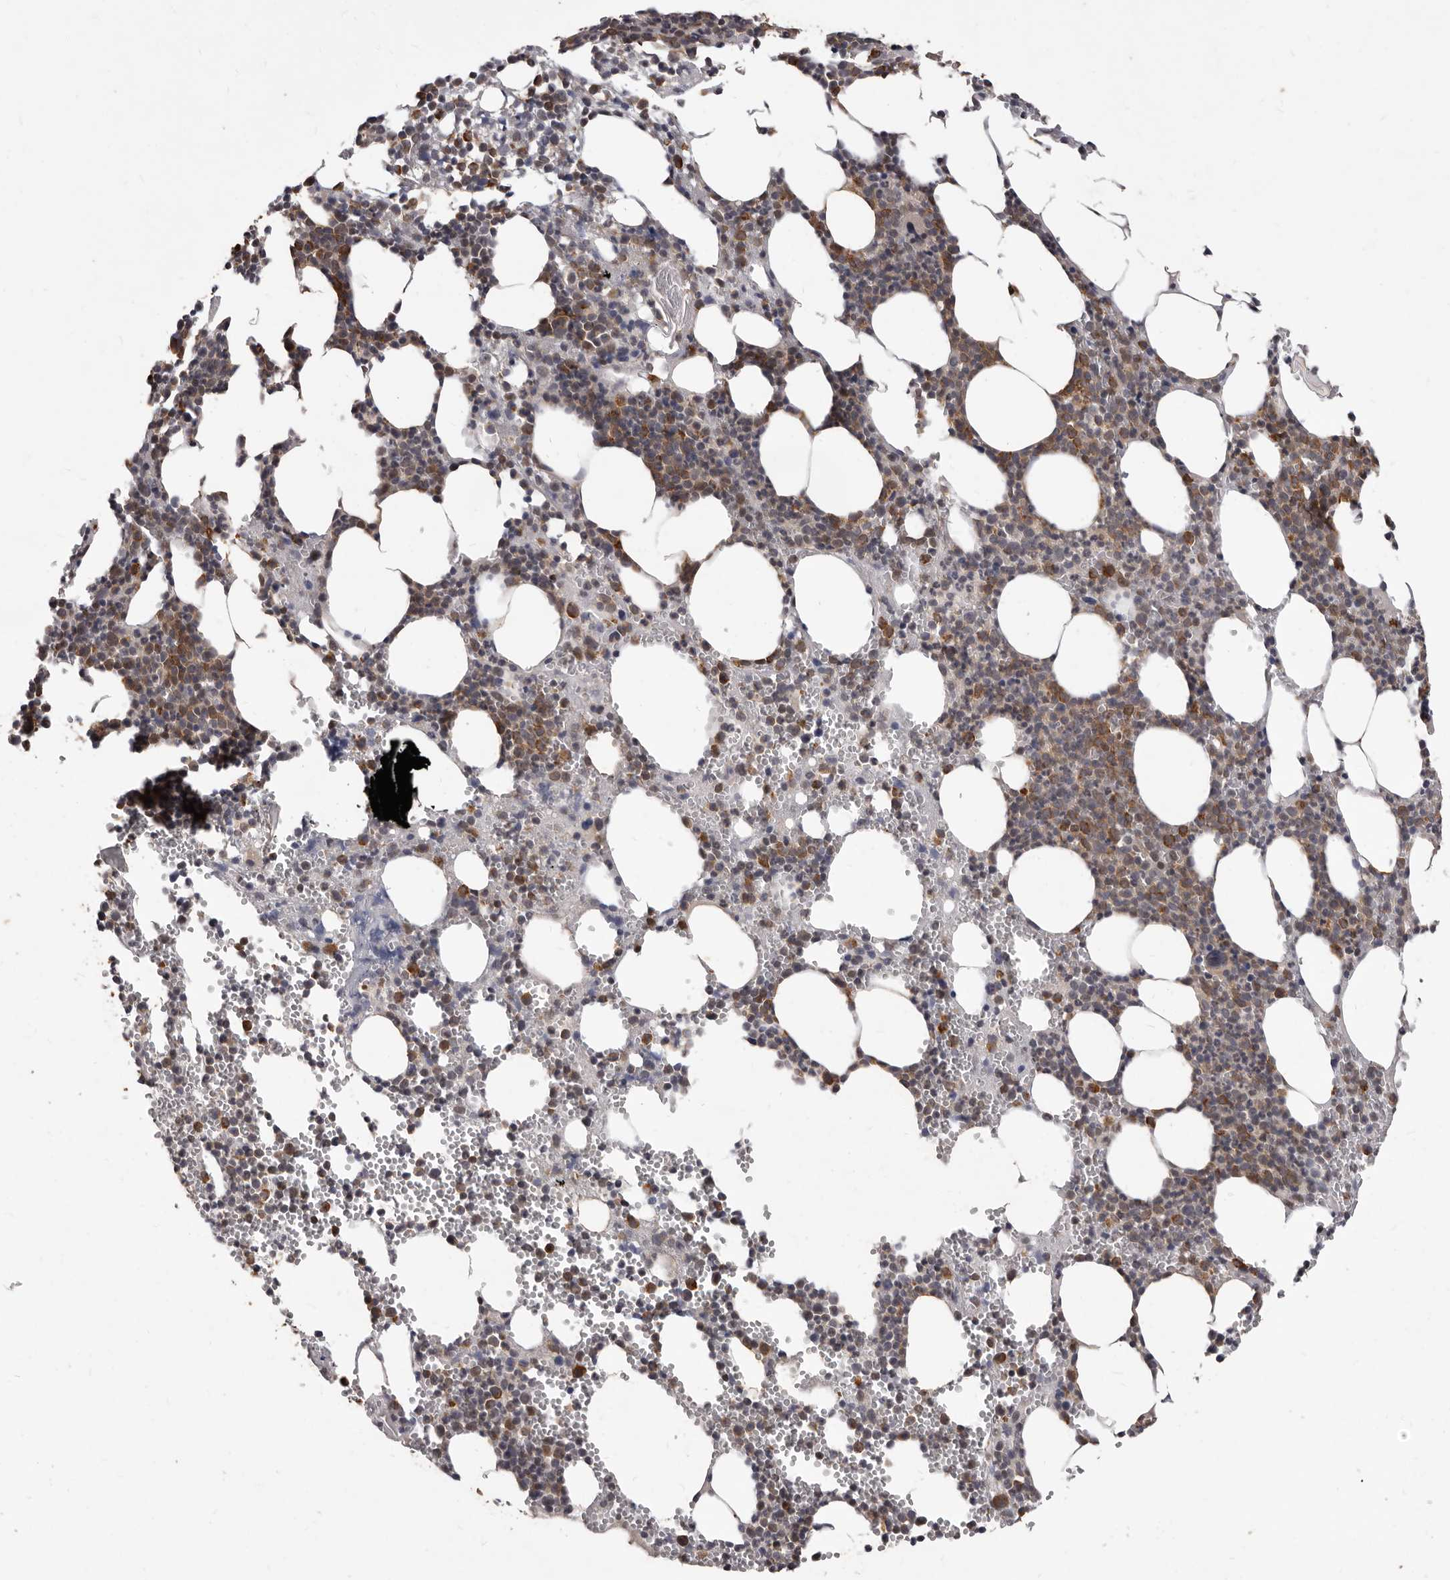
{"staining": {"intensity": "moderate", "quantity": "25%-75%", "location": "cytoplasmic/membranous"}, "tissue": "bone marrow", "cell_type": "Hematopoietic cells", "image_type": "normal", "snomed": [{"axis": "morphology", "description": "Normal tissue, NOS"}, {"axis": "topography", "description": "Bone marrow"}], "caption": "Unremarkable bone marrow reveals moderate cytoplasmic/membranous positivity in approximately 25%-75% of hematopoietic cells, visualized by immunohistochemistry. (DAB (3,3'-diaminobenzidine) IHC, brown staining for protein, blue staining for nuclei).", "gene": "ACLY", "patient": {"sex": "female", "age": 67}}